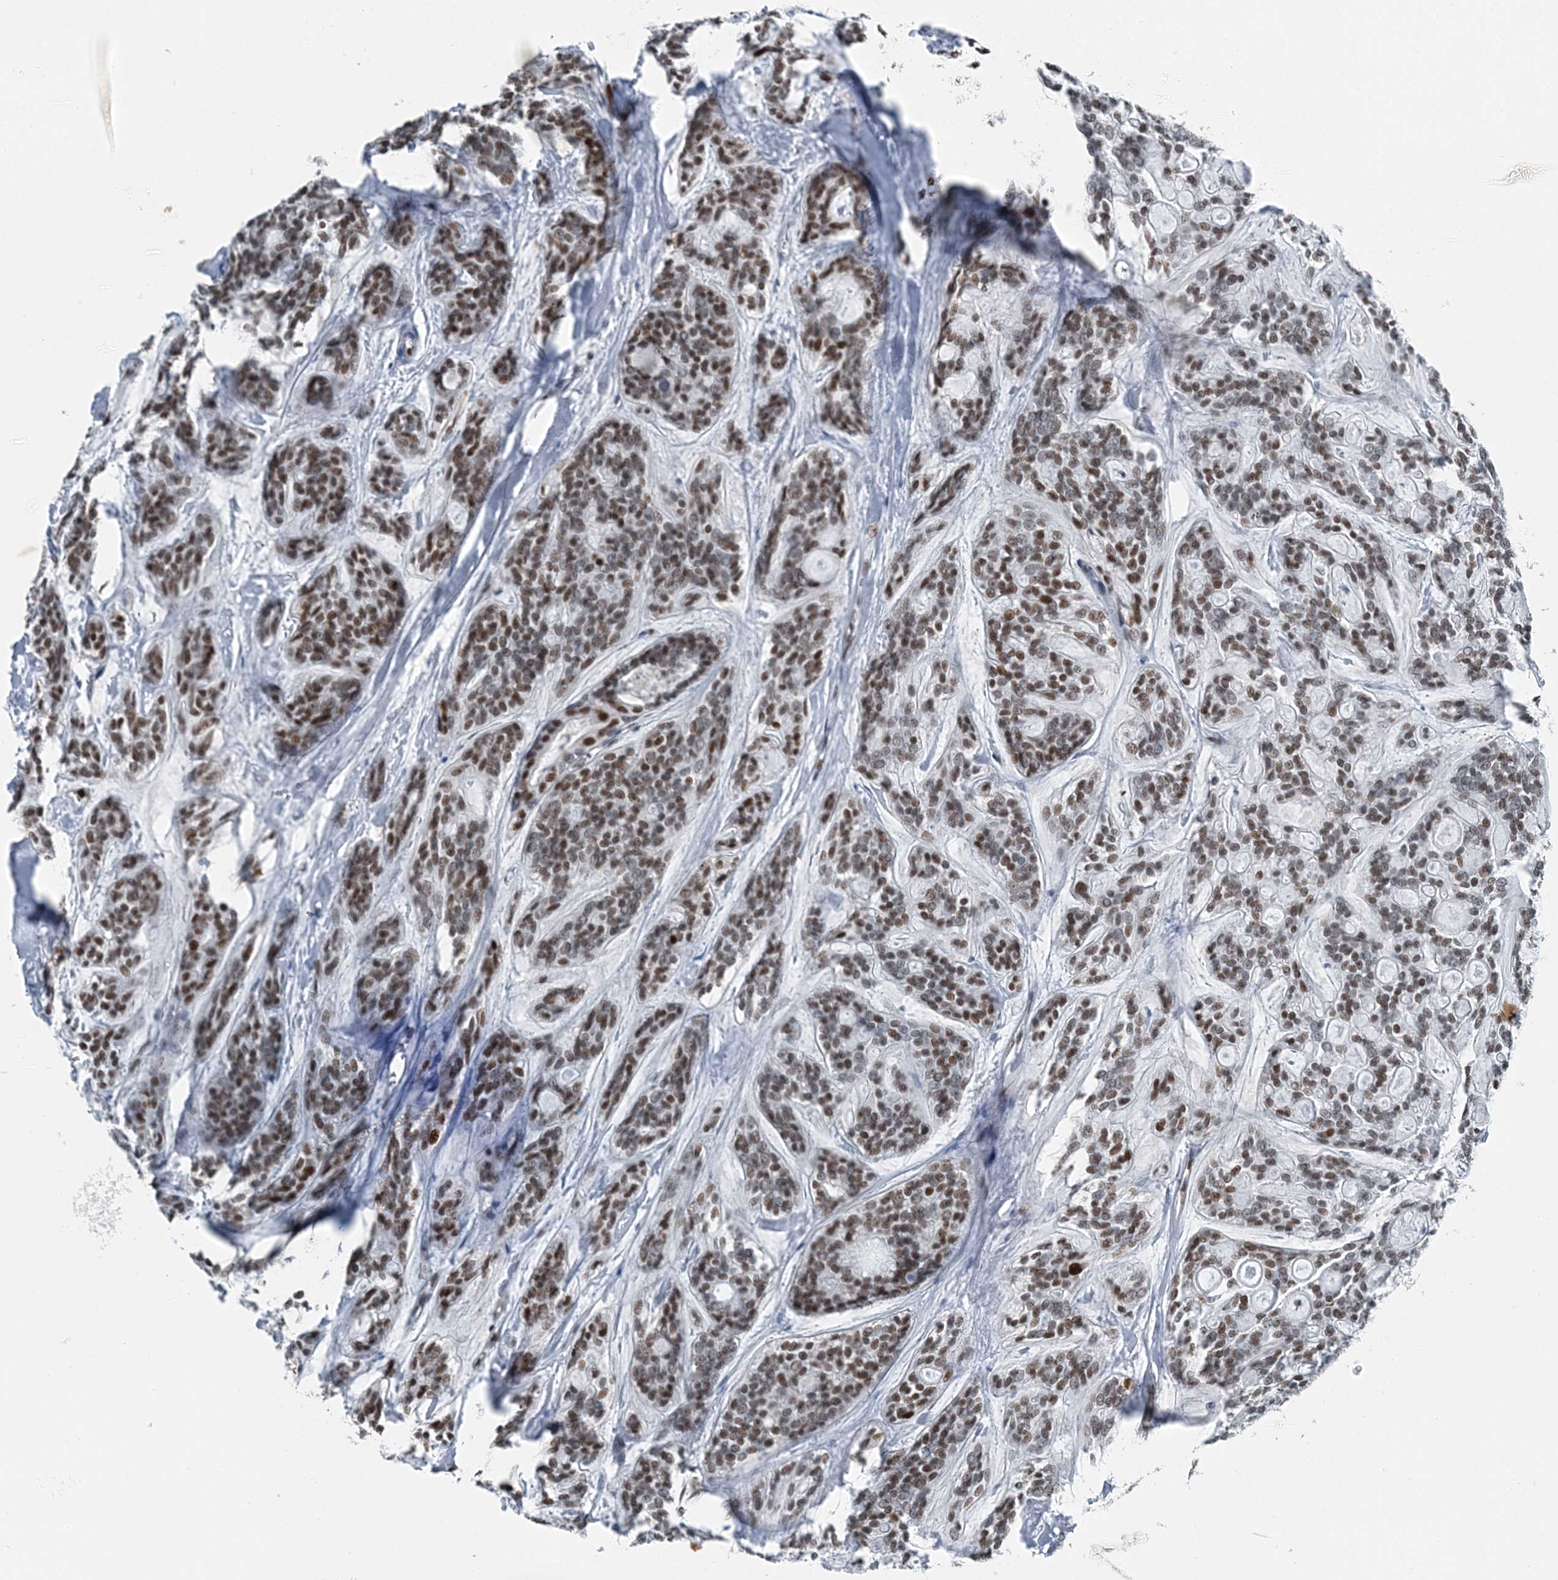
{"staining": {"intensity": "moderate", "quantity": ">75%", "location": "nuclear"}, "tissue": "head and neck cancer", "cell_type": "Tumor cells", "image_type": "cancer", "snomed": [{"axis": "morphology", "description": "Adenocarcinoma, NOS"}, {"axis": "topography", "description": "Head-Neck"}], "caption": "DAB (3,3'-diaminobenzidine) immunohistochemical staining of human head and neck cancer (adenocarcinoma) exhibits moderate nuclear protein expression in about >75% of tumor cells.", "gene": "HAT1", "patient": {"sex": "male", "age": 66}}